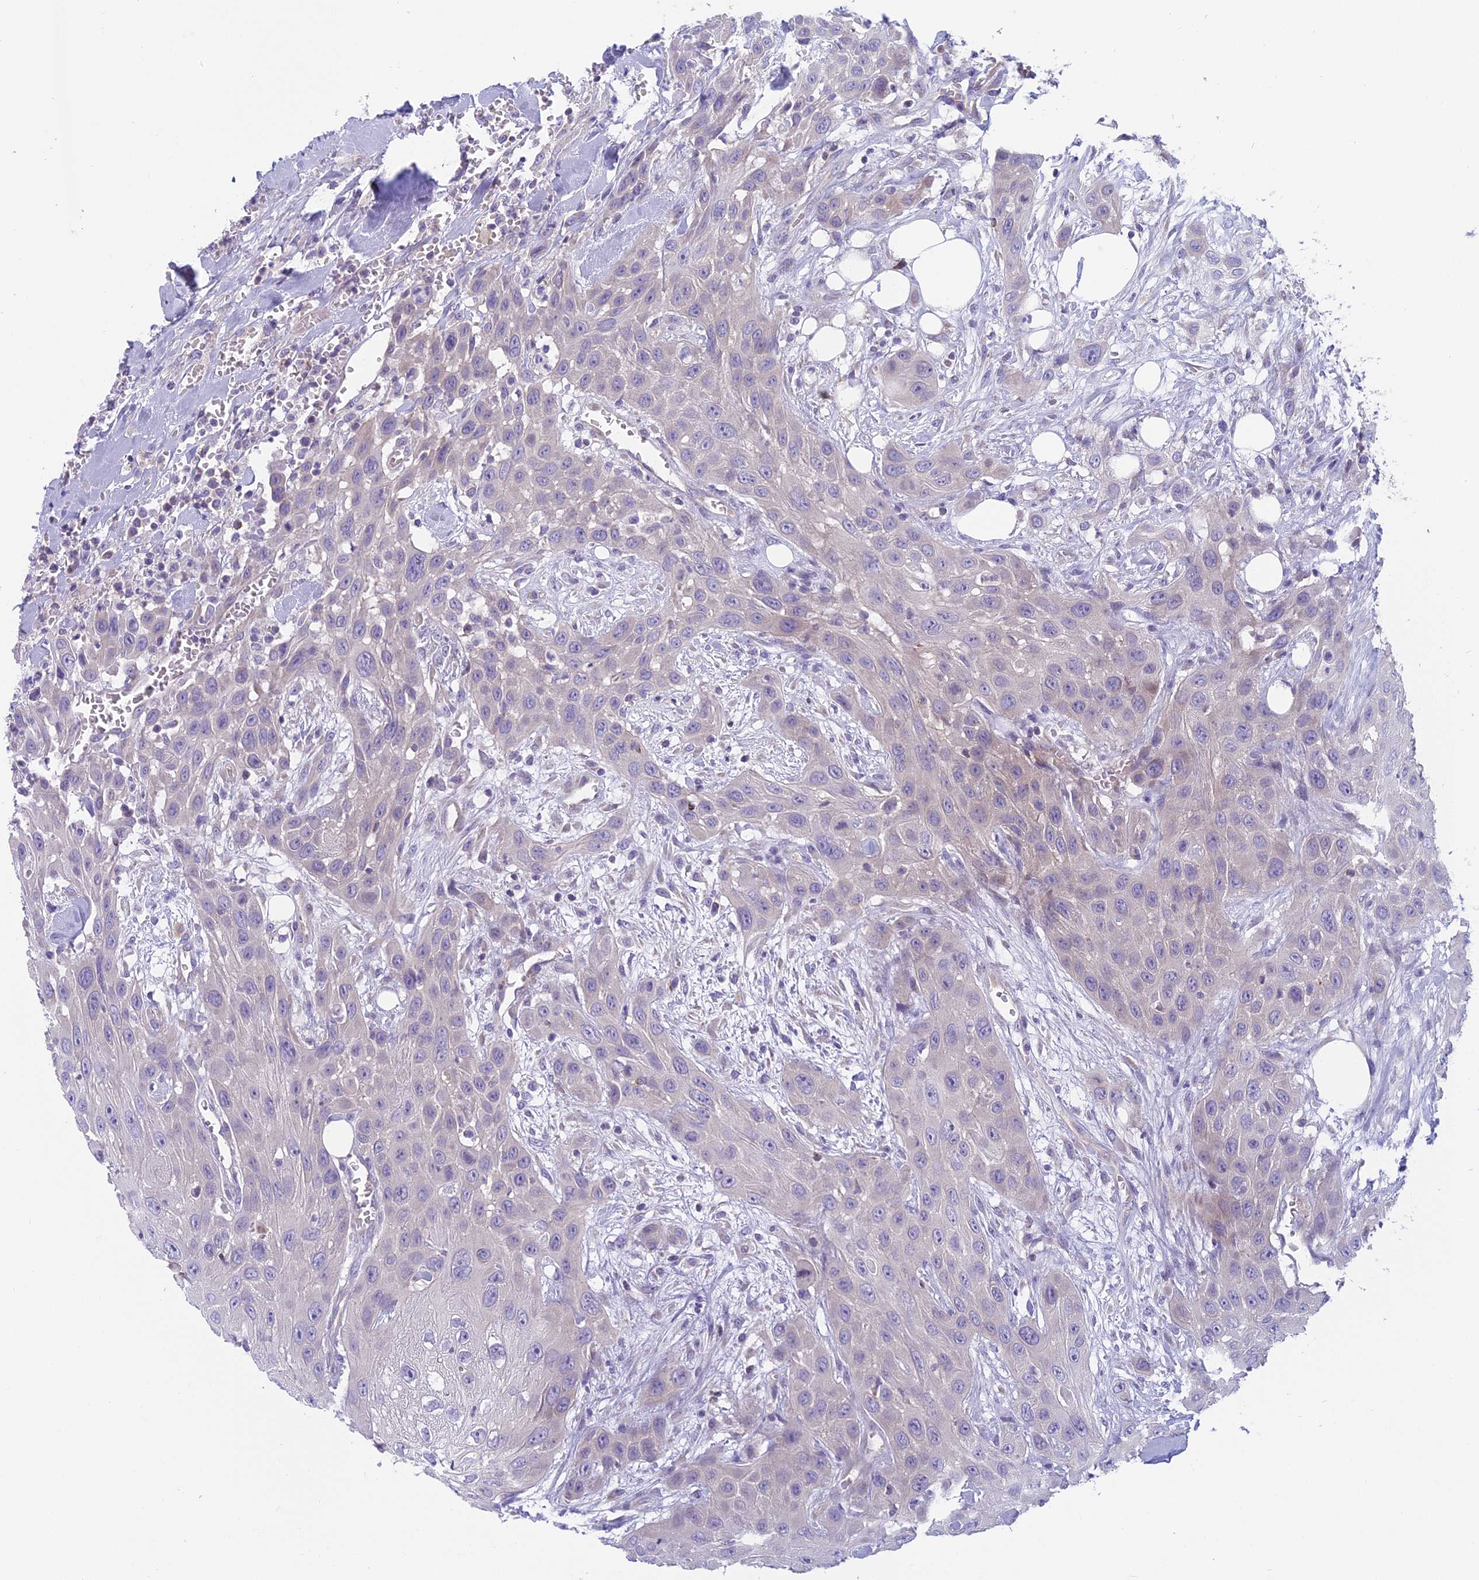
{"staining": {"intensity": "negative", "quantity": "none", "location": "none"}, "tissue": "head and neck cancer", "cell_type": "Tumor cells", "image_type": "cancer", "snomed": [{"axis": "morphology", "description": "Squamous cell carcinoma, NOS"}, {"axis": "topography", "description": "Head-Neck"}], "caption": "An image of head and neck squamous cell carcinoma stained for a protein reveals no brown staining in tumor cells.", "gene": "ARHGEF37", "patient": {"sex": "male", "age": 81}}